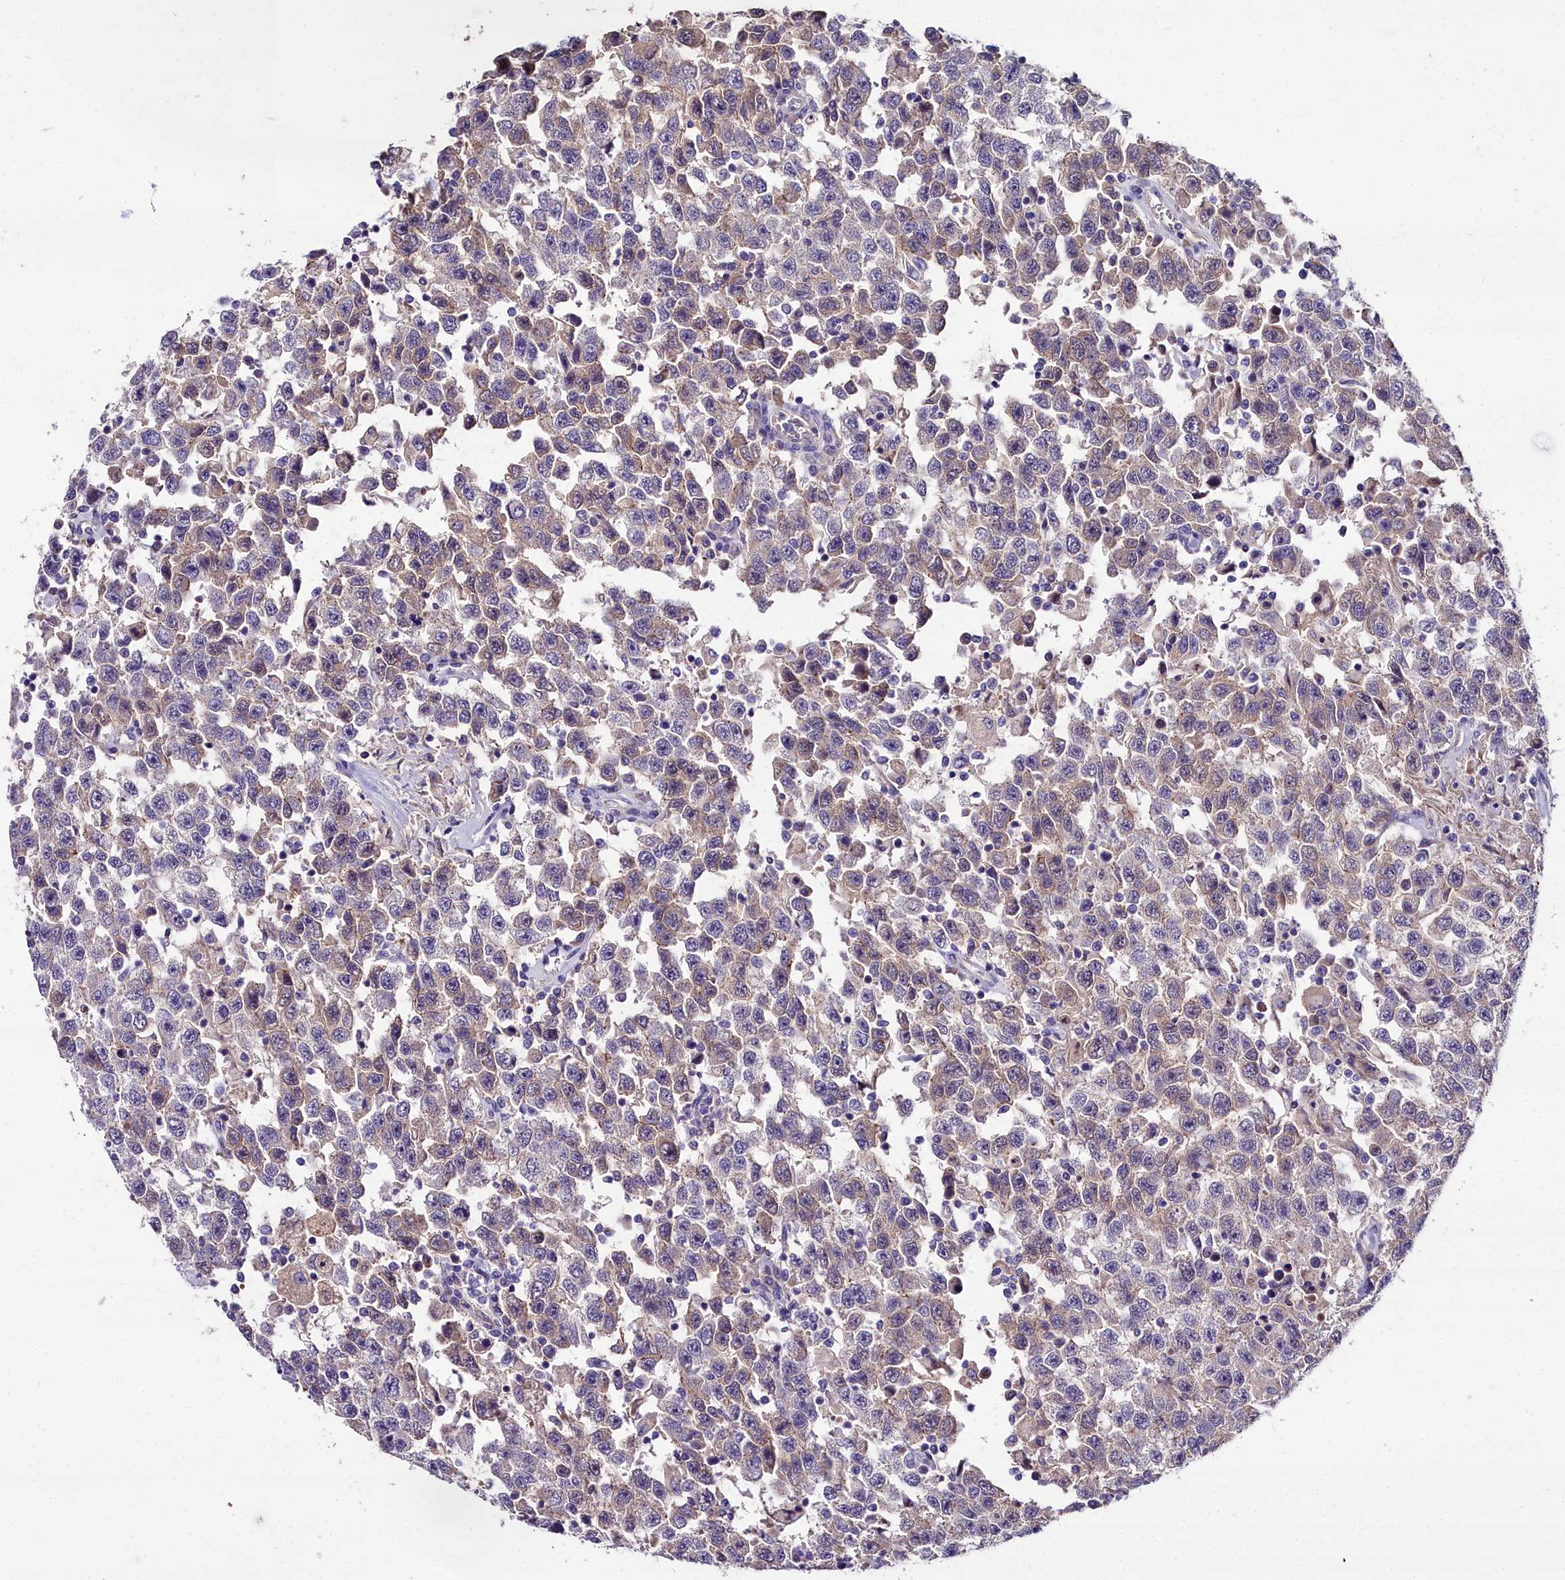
{"staining": {"intensity": "weak", "quantity": "25%-75%", "location": "cytoplasmic/membranous"}, "tissue": "testis cancer", "cell_type": "Tumor cells", "image_type": "cancer", "snomed": [{"axis": "morphology", "description": "Seminoma, NOS"}, {"axis": "topography", "description": "Testis"}], "caption": "Human testis seminoma stained with a protein marker reveals weak staining in tumor cells.", "gene": "NT5M", "patient": {"sex": "male", "age": 41}}